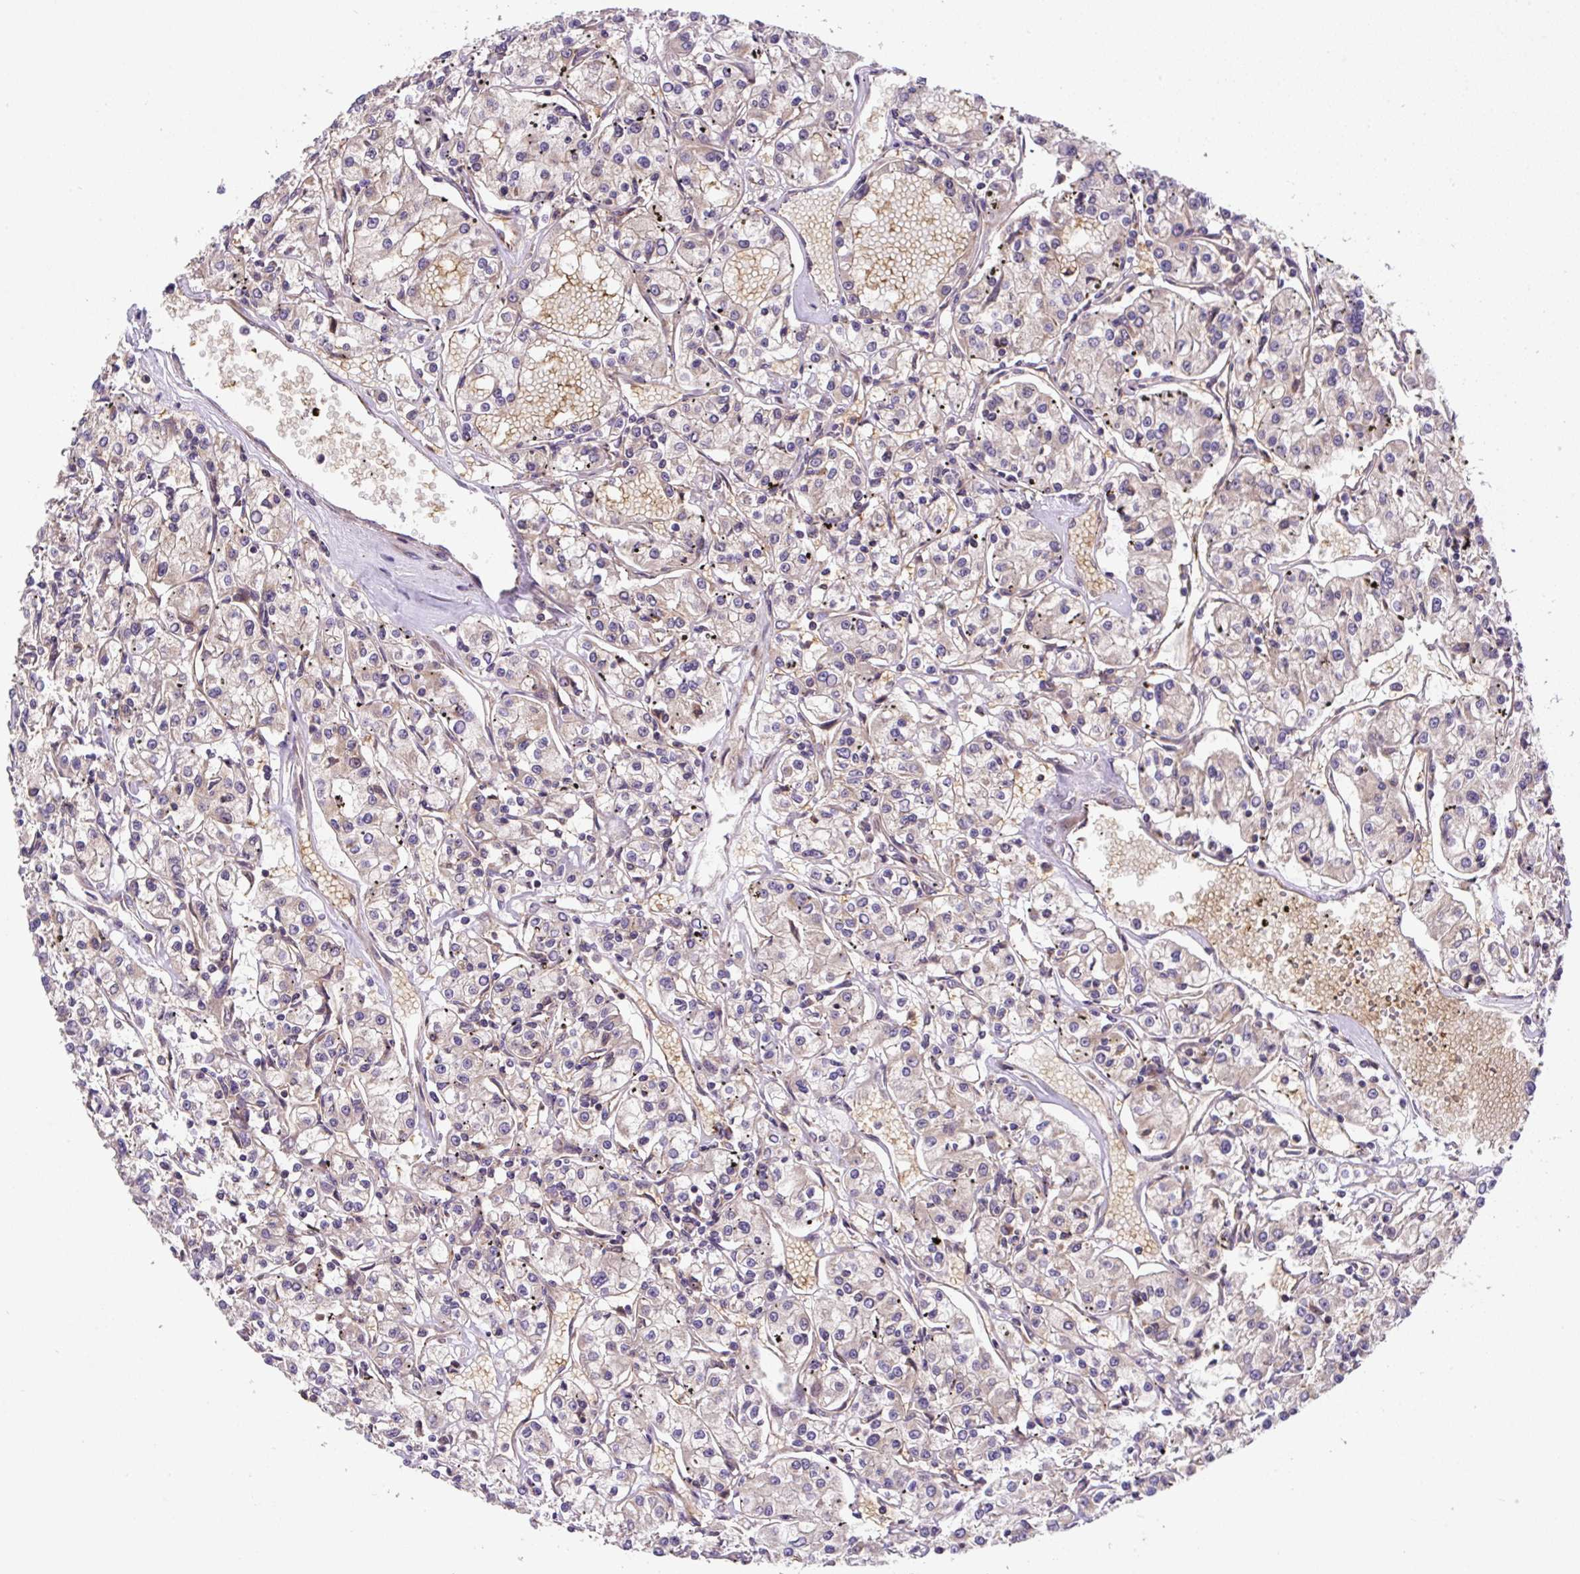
{"staining": {"intensity": "negative", "quantity": "none", "location": "none"}, "tissue": "renal cancer", "cell_type": "Tumor cells", "image_type": "cancer", "snomed": [{"axis": "morphology", "description": "Adenocarcinoma, NOS"}, {"axis": "topography", "description": "Kidney"}], "caption": "Tumor cells are negative for brown protein staining in adenocarcinoma (renal). Brightfield microscopy of IHC stained with DAB (3,3'-diaminobenzidine) (brown) and hematoxylin (blue), captured at high magnification.", "gene": "APOBEC3D", "patient": {"sex": "female", "age": 59}}